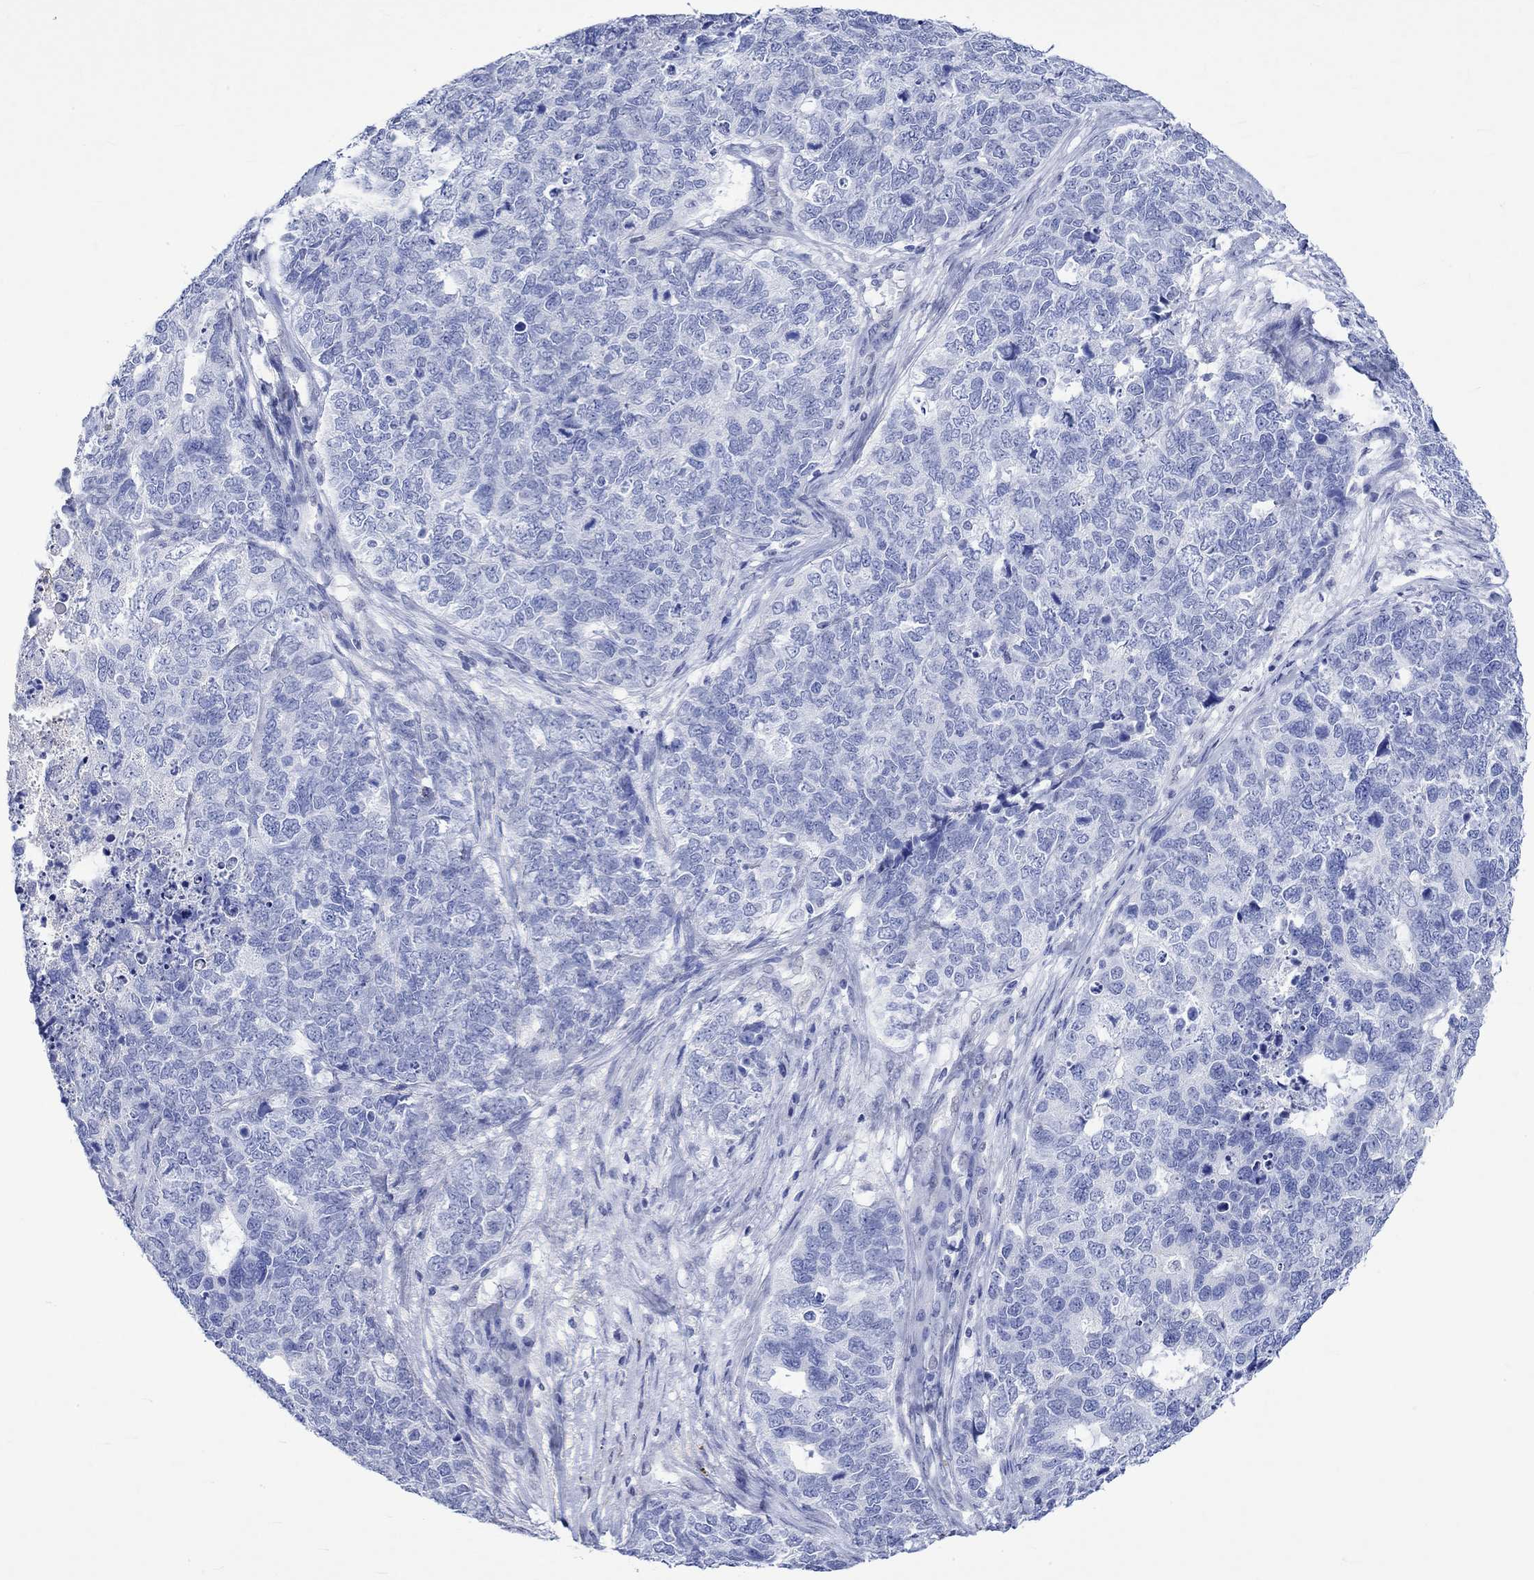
{"staining": {"intensity": "negative", "quantity": "none", "location": "none"}, "tissue": "cervical cancer", "cell_type": "Tumor cells", "image_type": "cancer", "snomed": [{"axis": "morphology", "description": "Squamous cell carcinoma, NOS"}, {"axis": "topography", "description": "Cervix"}], "caption": "Cervical squamous cell carcinoma was stained to show a protein in brown. There is no significant staining in tumor cells.", "gene": "CRYAB", "patient": {"sex": "female", "age": 63}}